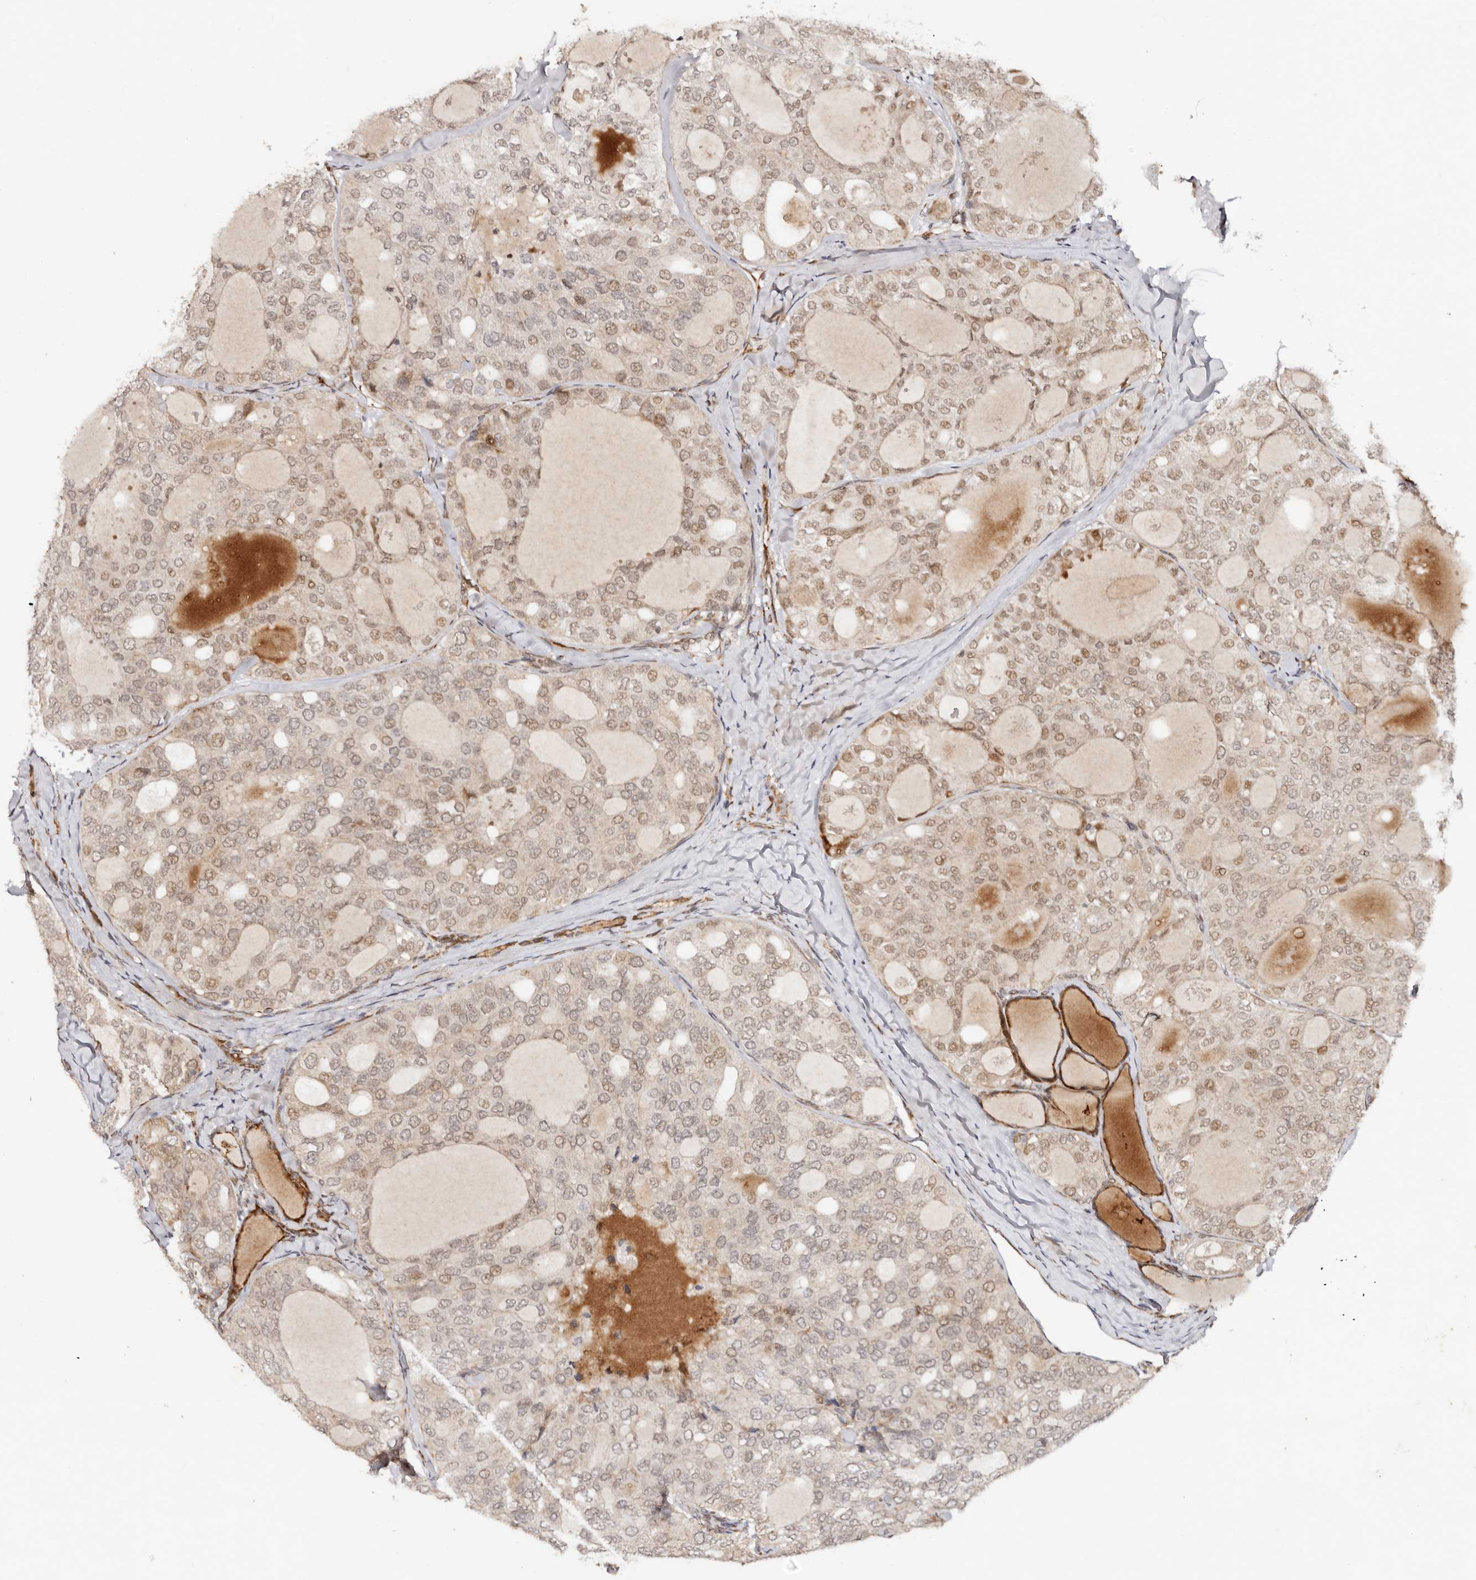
{"staining": {"intensity": "moderate", "quantity": "25%-75%", "location": "nuclear"}, "tissue": "thyroid cancer", "cell_type": "Tumor cells", "image_type": "cancer", "snomed": [{"axis": "morphology", "description": "Follicular adenoma carcinoma, NOS"}, {"axis": "topography", "description": "Thyroid gland"}], "caption": "Immunohistochemical staining of follicular adenoma carcinoma (thyroid) shows medium levels of moderate nuclear positivity in approximately 25%-75% of tumor cells. The staining was performed using DAB to visualize the protein expression in brown, while the nuclei were stained in blue with hematoxylin (Magnification: 20x).", "gene": "BCL2L15", "patient": {"sex": "male", "age": 75}}